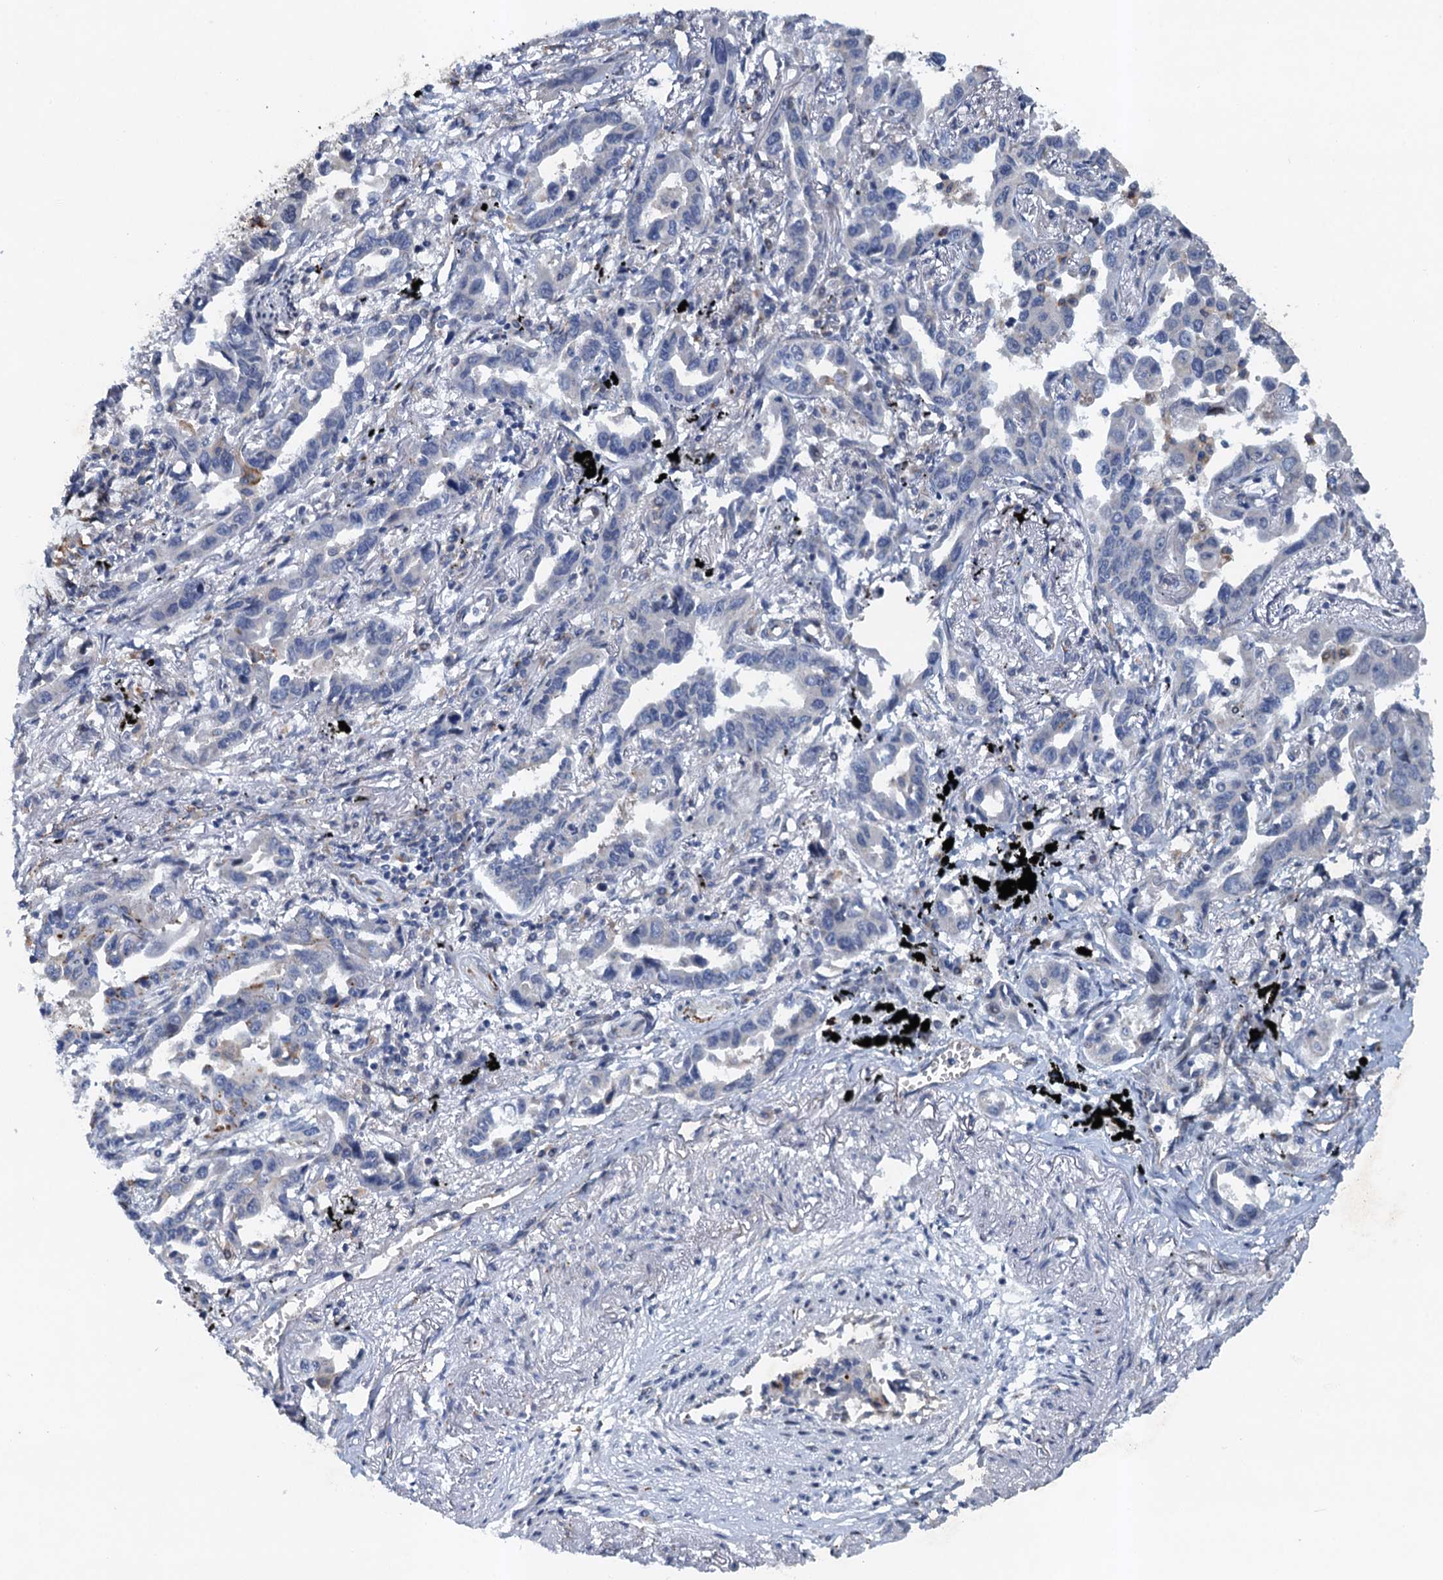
{"staining": {"intensity": "negative", "quantity": "none", "location": "none"}, "tissue": "lung cancer", "cell_type": "Tumor cells", "image_type": "cancer", "snomed": [{"axis": "morphology", "description": "Adenocarcinoma, NOS"}, {"axis": "topography", "description": "Lung"}], "caption": "Human lung cancer (adenocarcinoma) stained for a protein using immunohistochemistry shows no positivity in tumor cells.", "gene": "NBEA", "patient": {"sex": "male", "age": 67}}